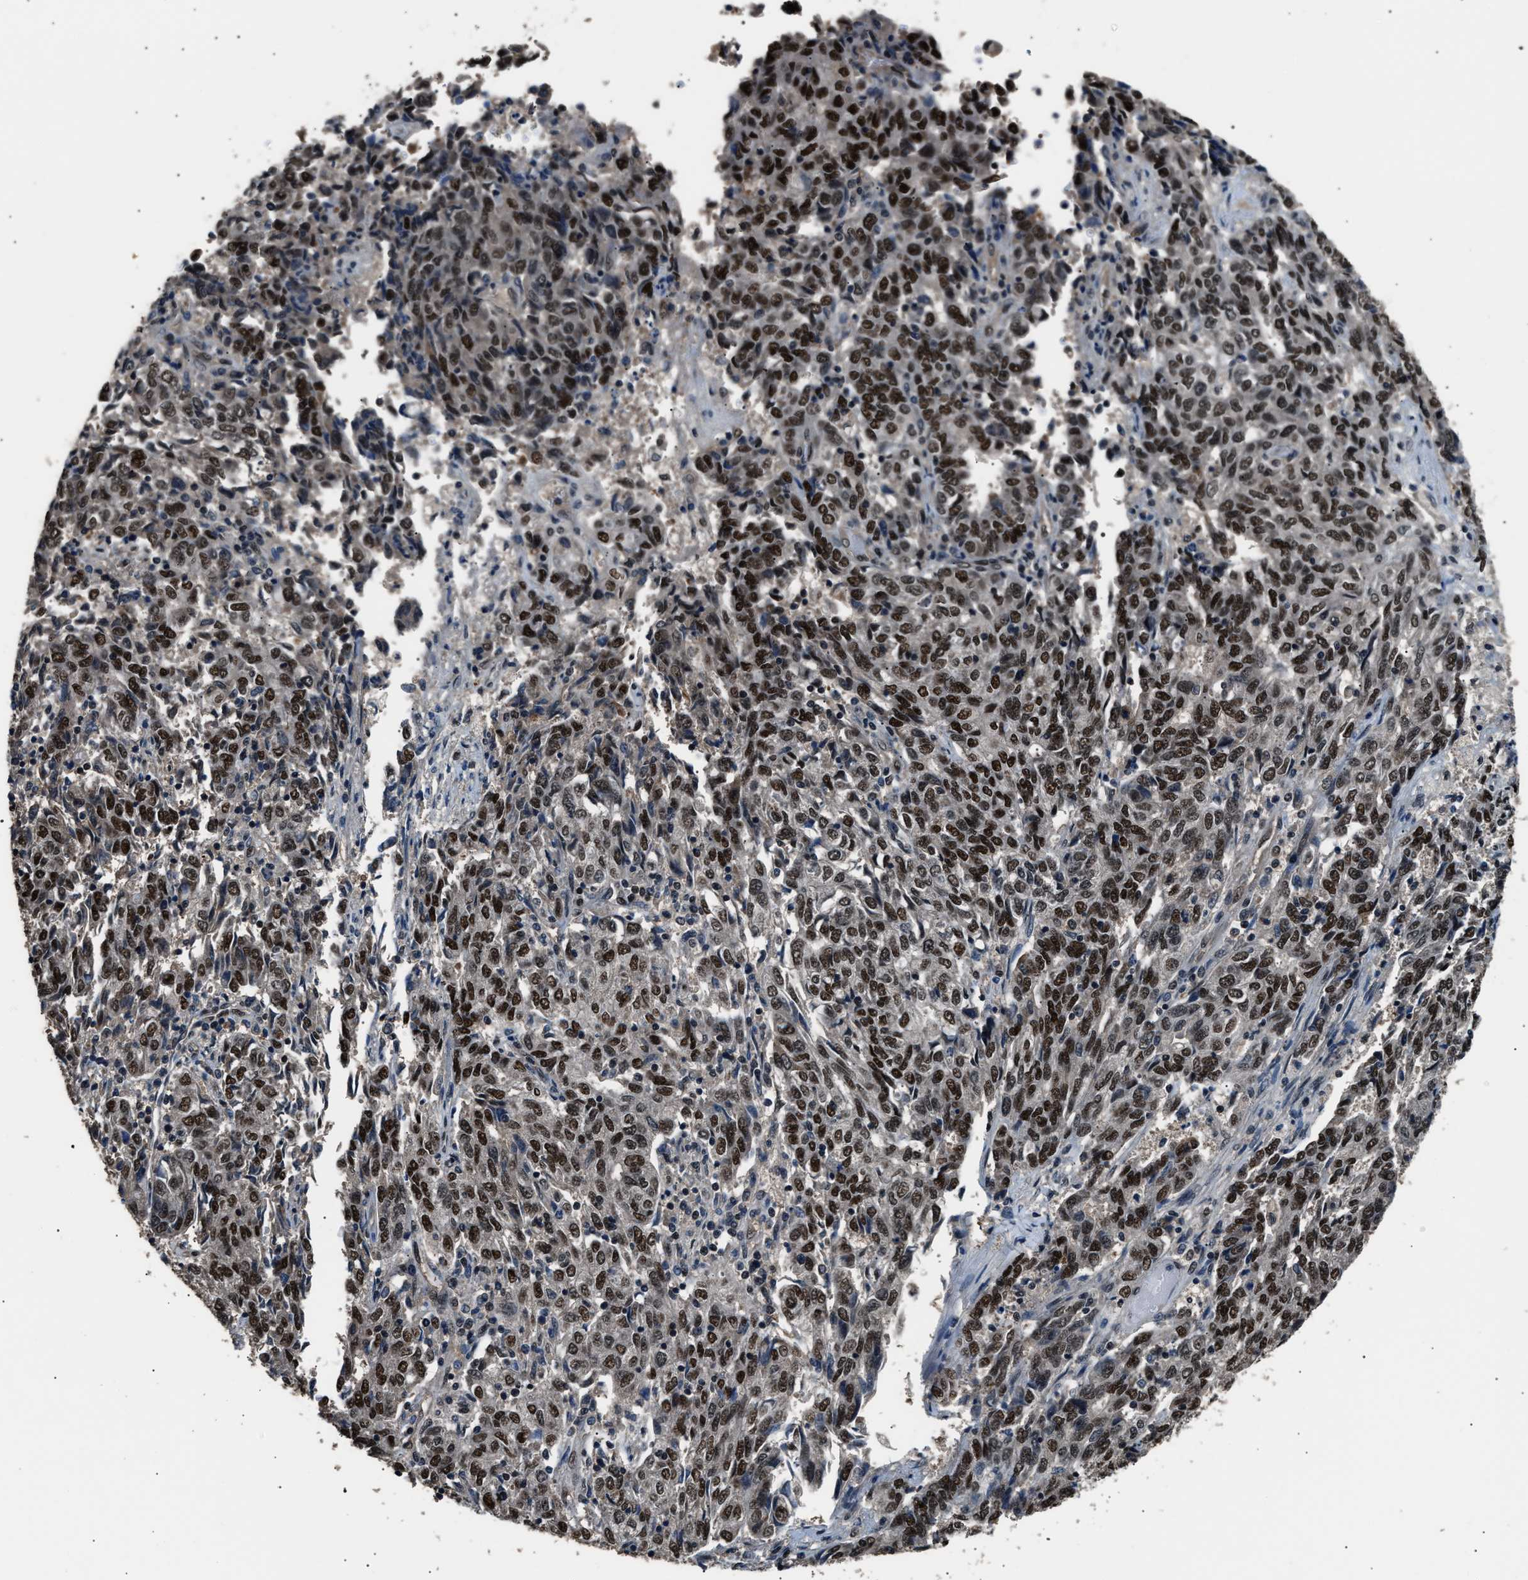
{"staining": {"intensity": "strong", "quantity": "25%-75%", "location": "nuclear"}, "tissue": "endometrial cancer", "cell_type": "Tumor cells", "image_type": "cancer", "snomed": [{"axis": "morphology", "description": "Adenocarcinoma, NOS"}, {"axis": "topography", "description": "Endometrium"}], "caption": "Endometrial cancer stained with DAB immunohistochemistry (IHC) exhibits high levels of strong nuclear staining in about 25%-75% of tumor cells.", "gene": "DFFA", "patient": {"sex": "female", "age": 80}}